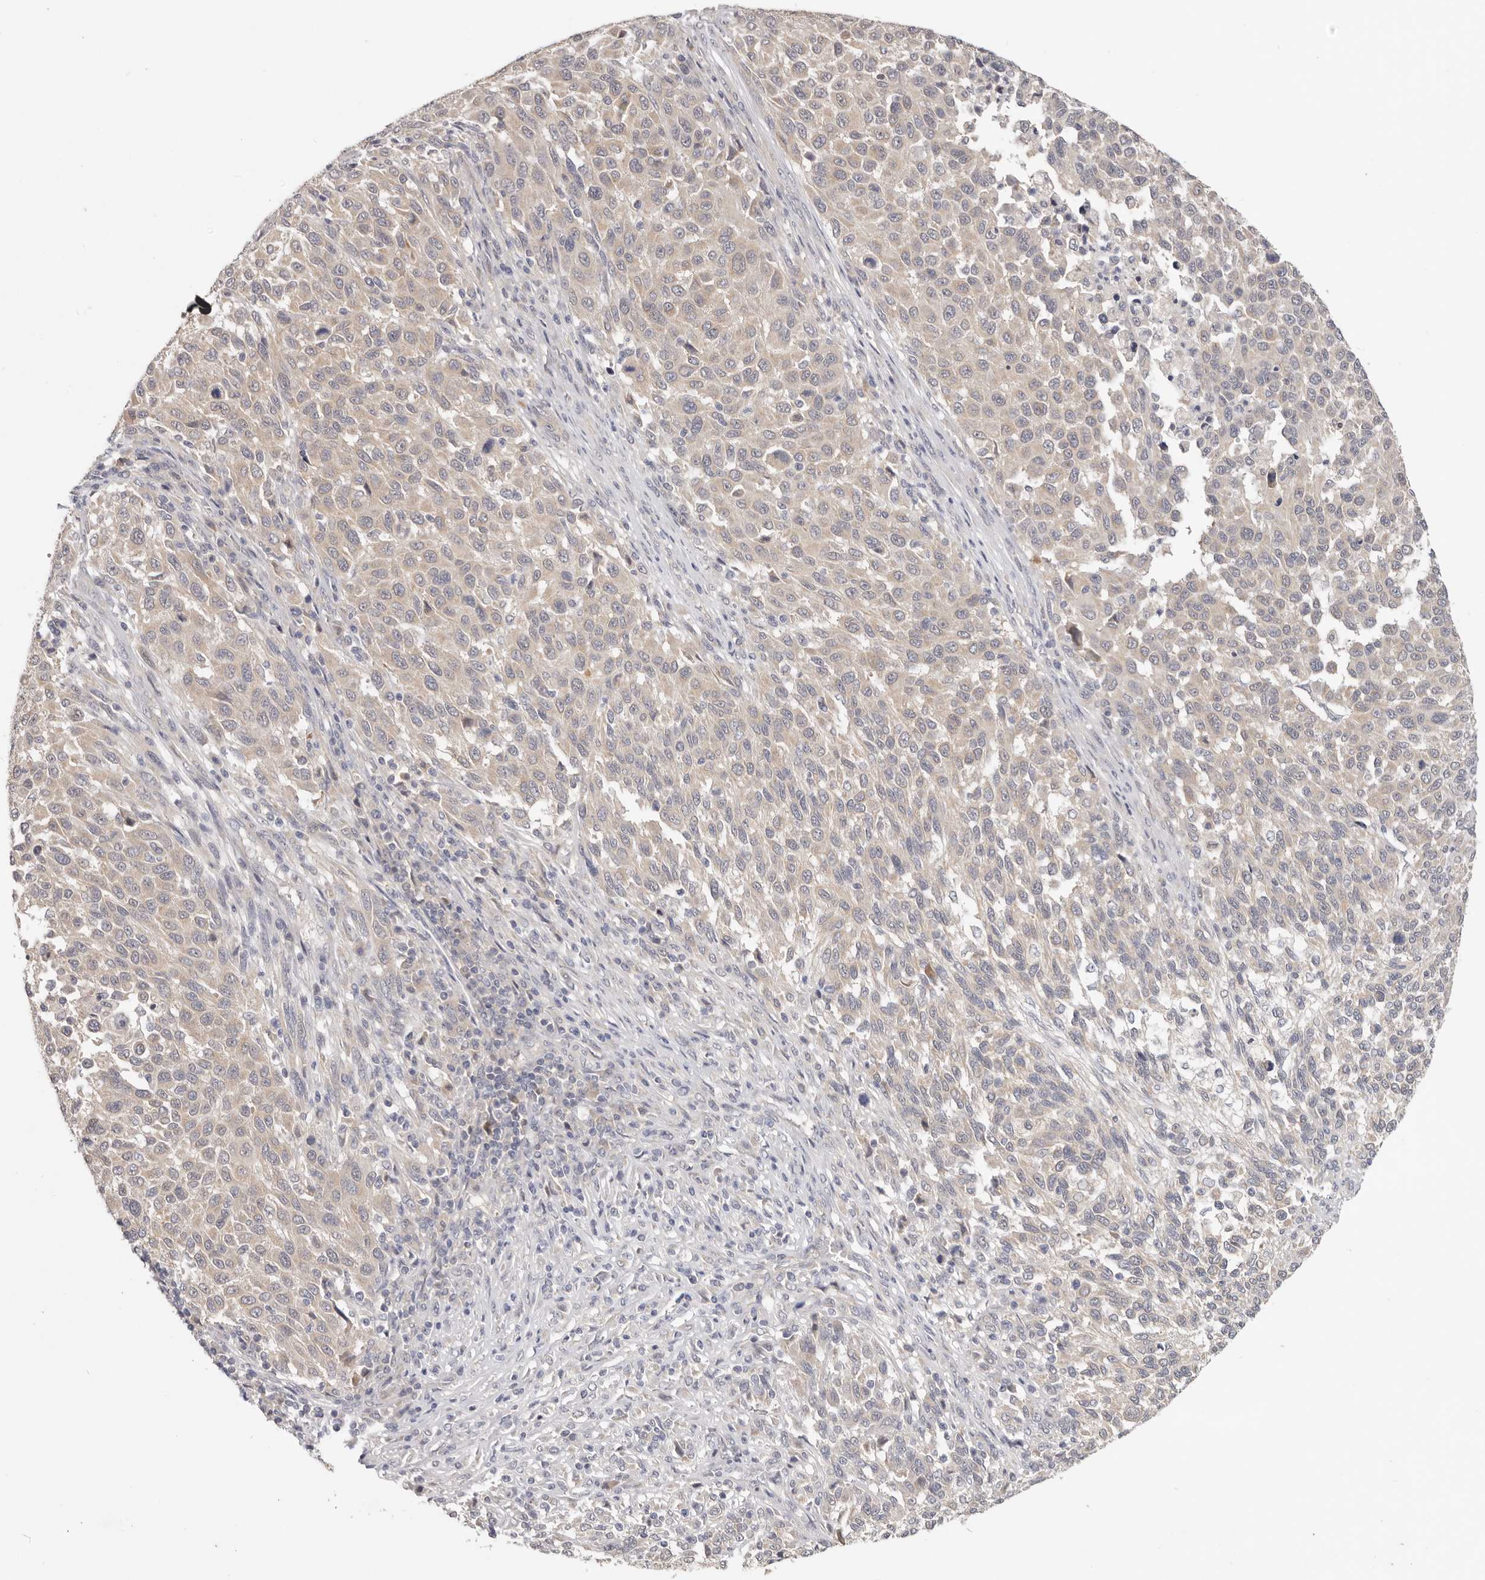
{"staining": {"intensity": "weak", "quantity": "<25%", "location": "cytoplasmic/membranous"}, "tissue": "melanoma", "cell_type": "Tumor cells", "image_type": "cancer", "snomed": [{"axis": "morphology", "description": "Malignant melanoma, Metastatic site"}, {"axis": "topography", "description": "Lymph node"}], "caption": "Immunohistochemistry image of malignant melanoma (metastatic site) stained for a protein (brown), which exhibits no expression in tumor cells.", "gene": "WDR77", "patient": {"sex": "male", "age": 61}}